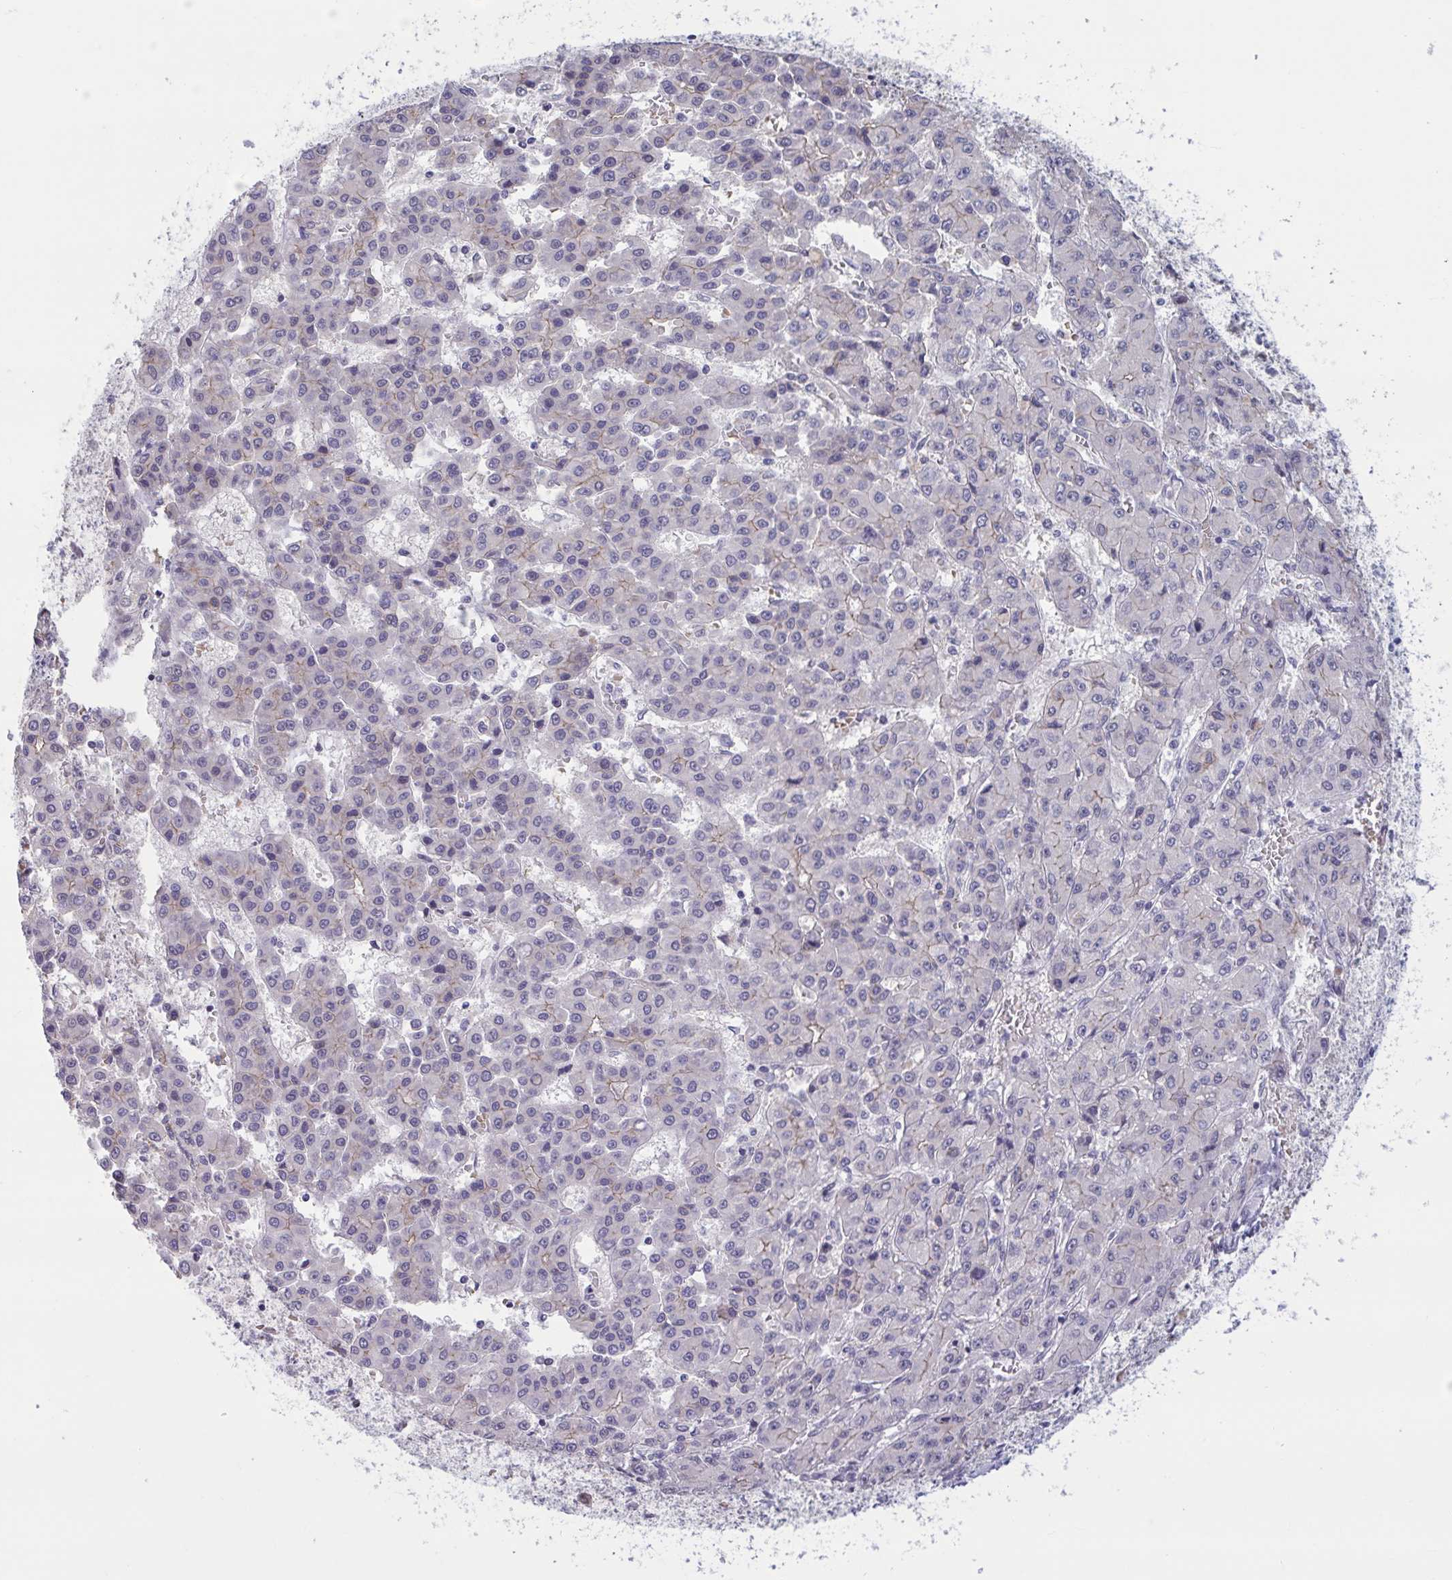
{"staining": {"intensity": "weak", "quantity": "<25%", "location": "cytoplasmic/membranous"}, "tissue": "liver cancer", "cell_type": "Tumor cells", "image_type": "cancer", "snomed": [{"axis": "morphology", "description": "Carcinoma, Hepatocellular, NOS"}, {"axis": "topography", "description": "Liver"}], "caption": "Immunohistochemistry (IHC) histopathology image of neoplastic tissue: human hepatocellular carcinoma (liver) stained with DAB demonstrates no significant protein expression in tumor cells.", "gene": "CNGB3", "patient": {"sex": "male", "age": 70}}